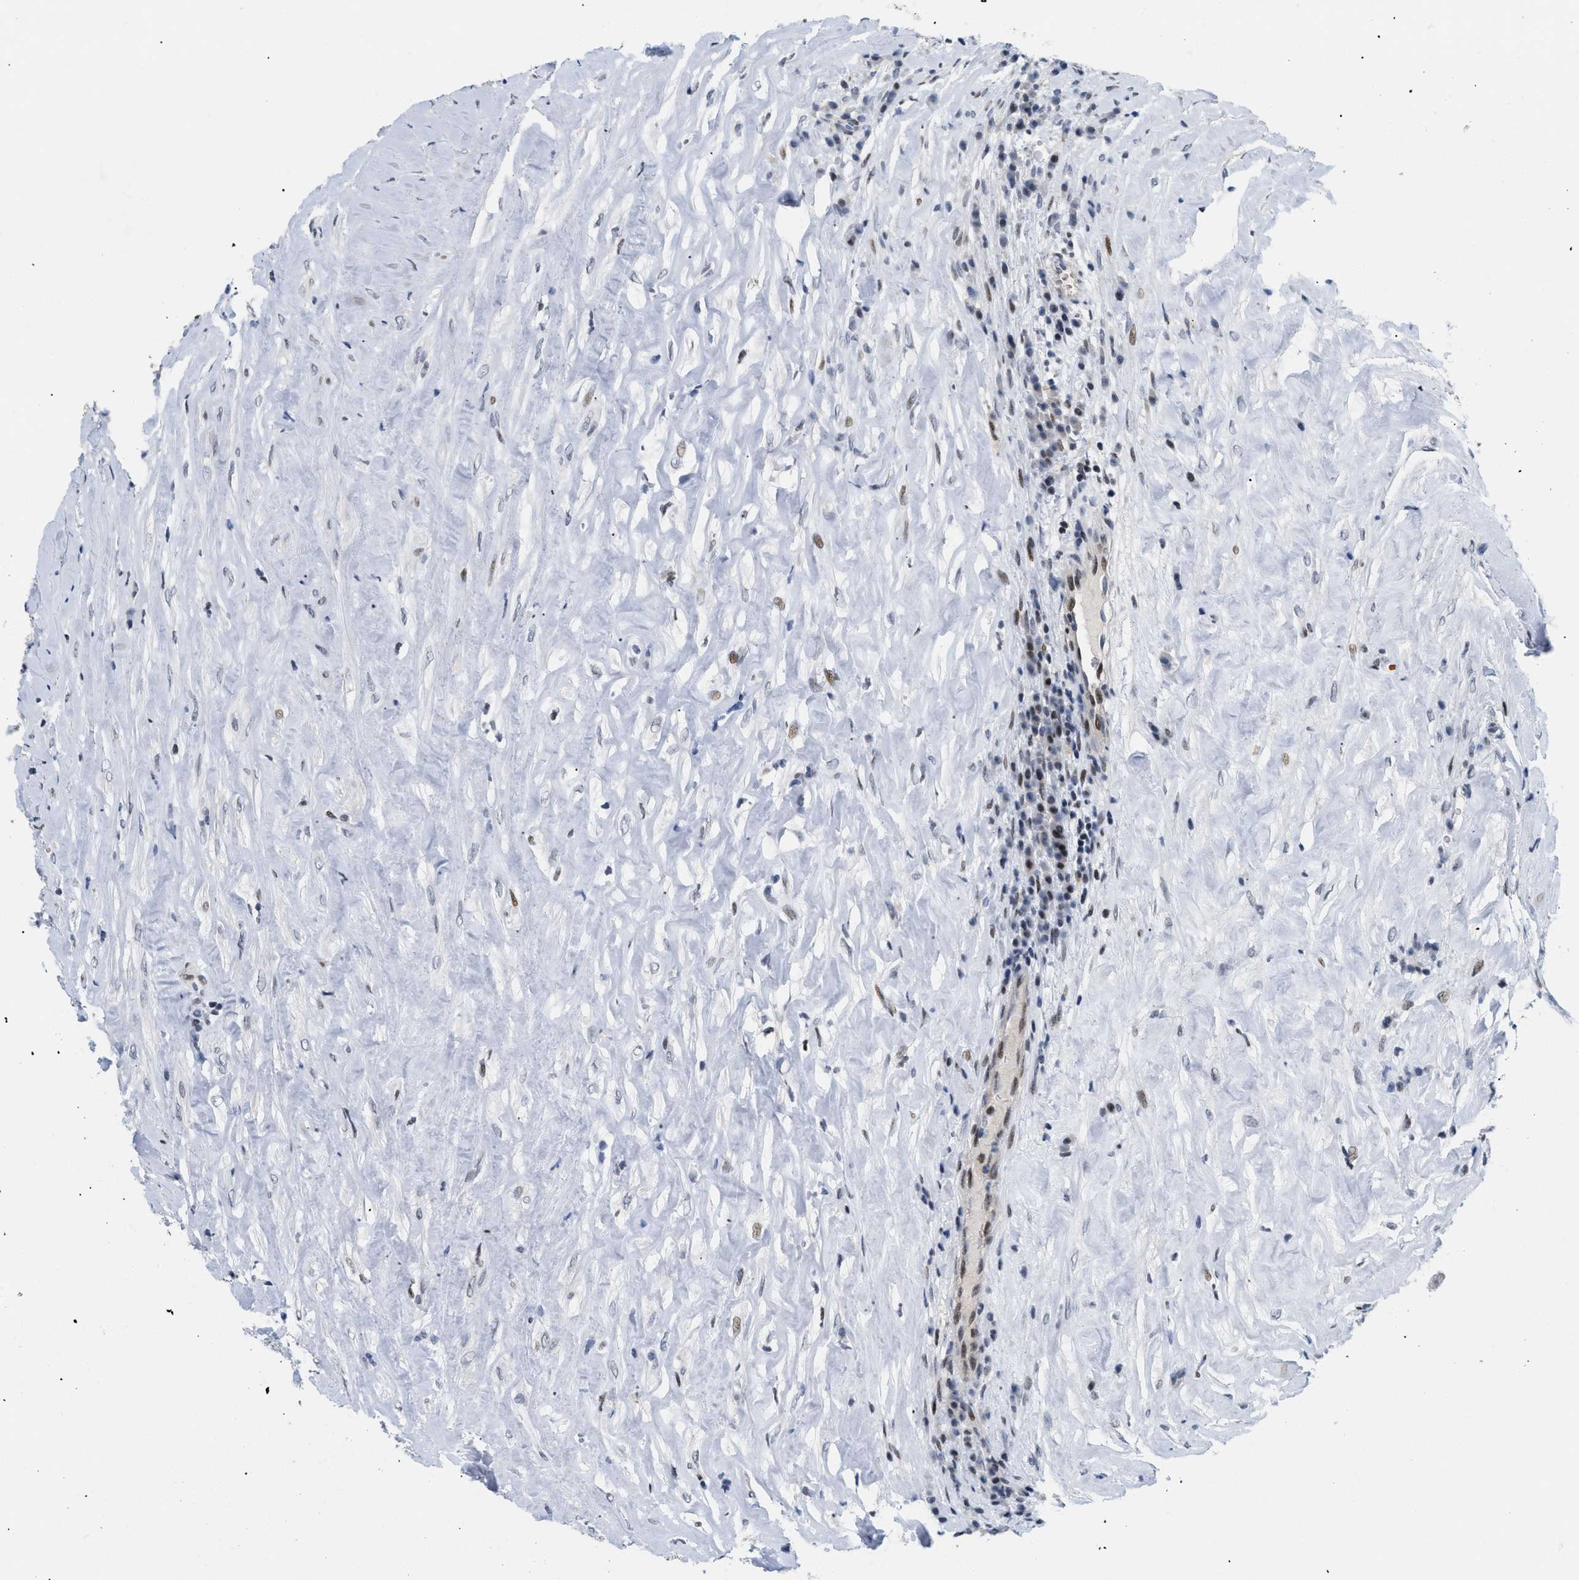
{"staining": {"intensity": "moderate", "quantity": "25%-75%", "location": "nuclear"}, "tissue": "testis cancer", "cell_type": "Tumor cells", "image_type": "cancer", "snomed": [{"axis": "morphology", "description": "Necrosis, NOS"}, {"axis": "morphology", "description": "Carcinoma, Embryonal, NOS"}, {"axis": "topography", "description": "Testis"}], "caption": "Human embryonal carcinoma (testis) stained with a brown dye reveals moderate nuclear positive expression in about 25%-75% of tumor cells.", "gene": "MED1", "patient": {"sex": "male", "age": 19}}